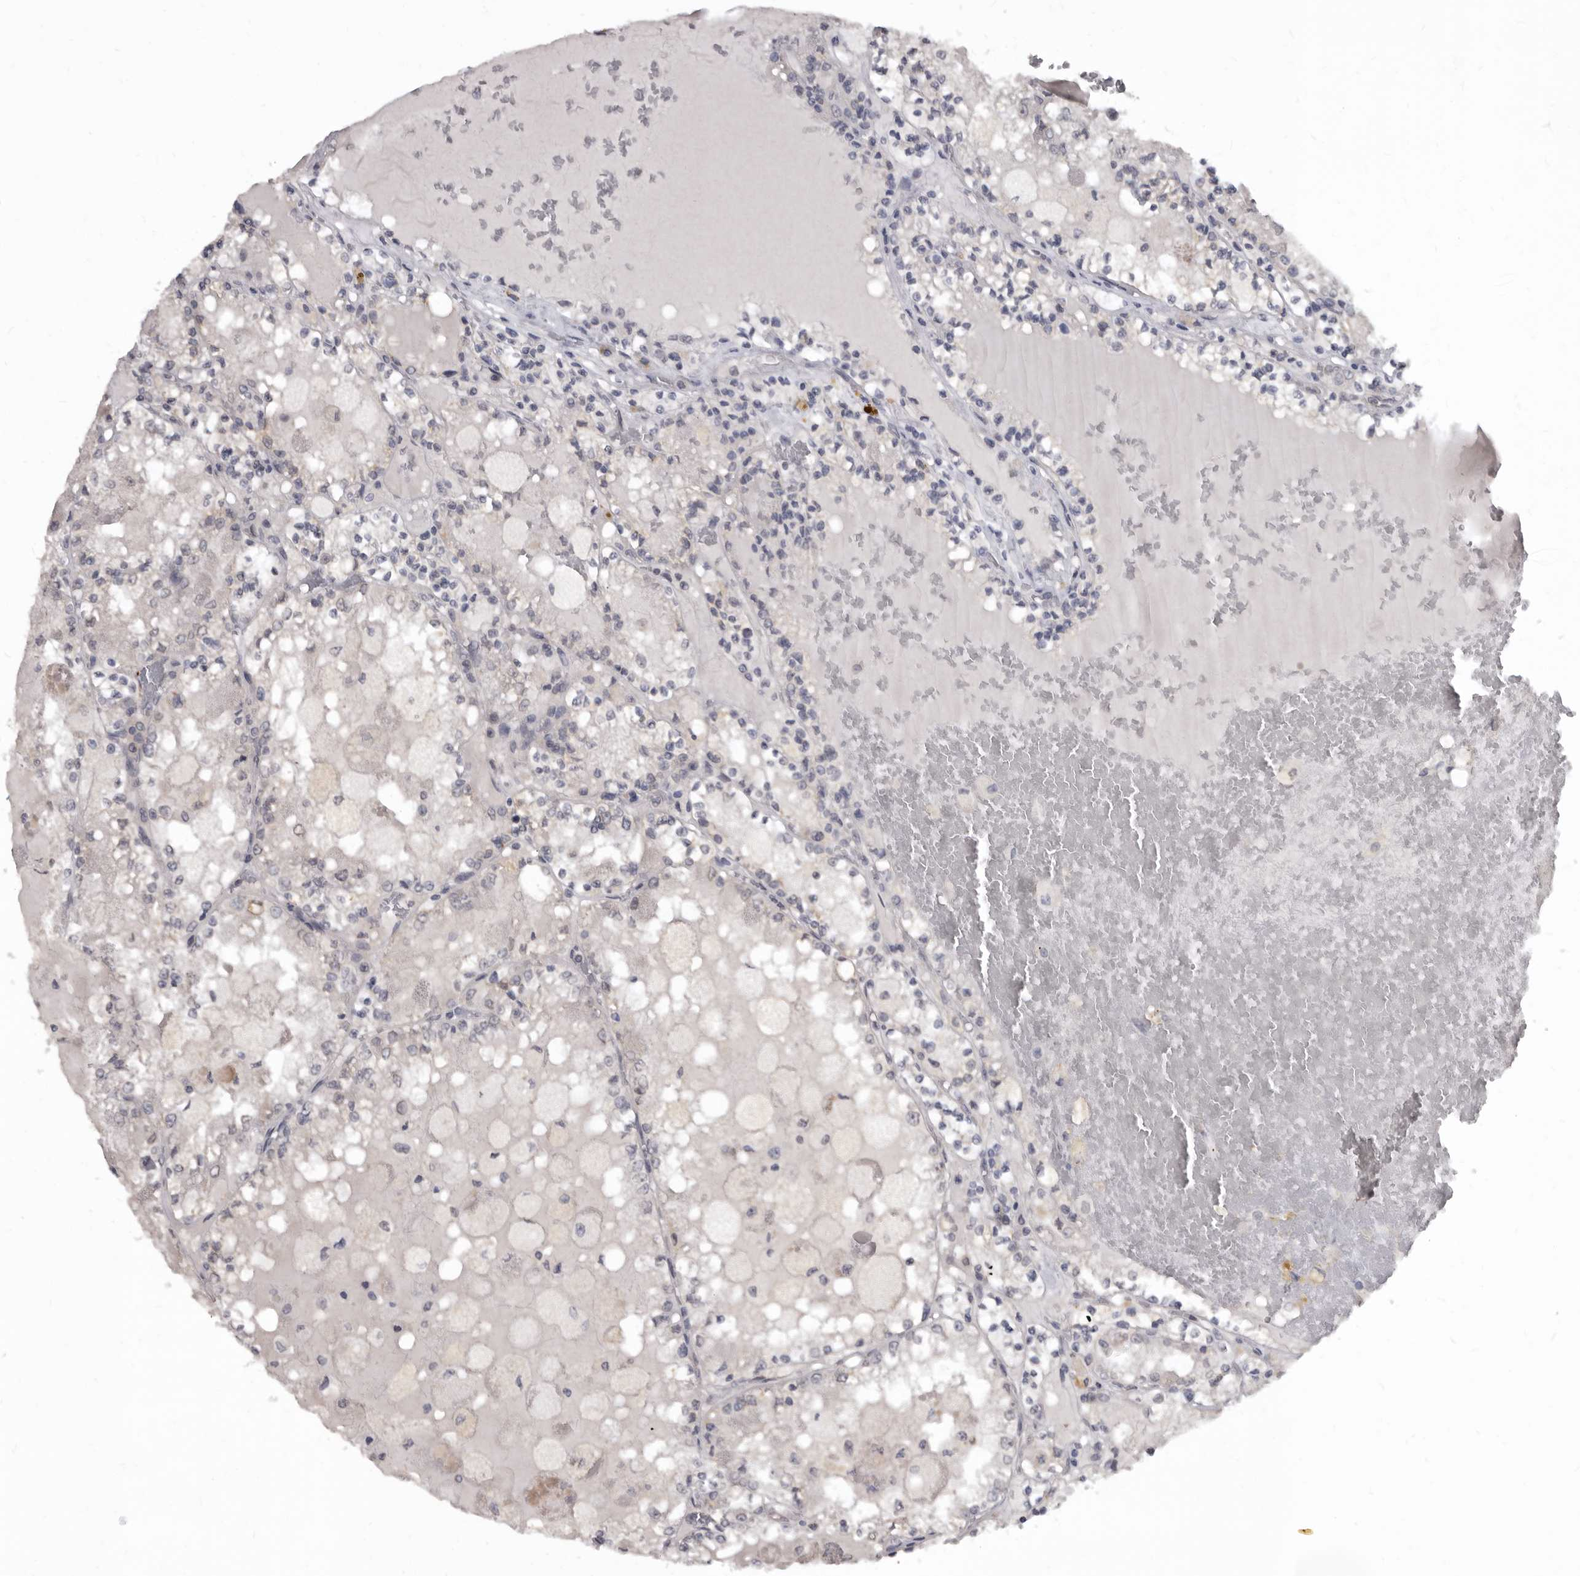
{"staining": {"intensity": "negative", "quantity": "none", "location": "none"}, "tissue": "renal cancer", "cell_type": "Tumor cells", "image_type": "cancer", "snomed": [{"axis": "morphology", "description": "Adenocarcinoma, NOS"}, {"axis": "topography", "description": "Kidney"}], "caption": "DAB immunohistochemical staining of human renal adenocarcinoma shows no significant positivity in tumor cells.", "gene": "SULT1E1", "patient": {"sex": "female", "age": 56}}